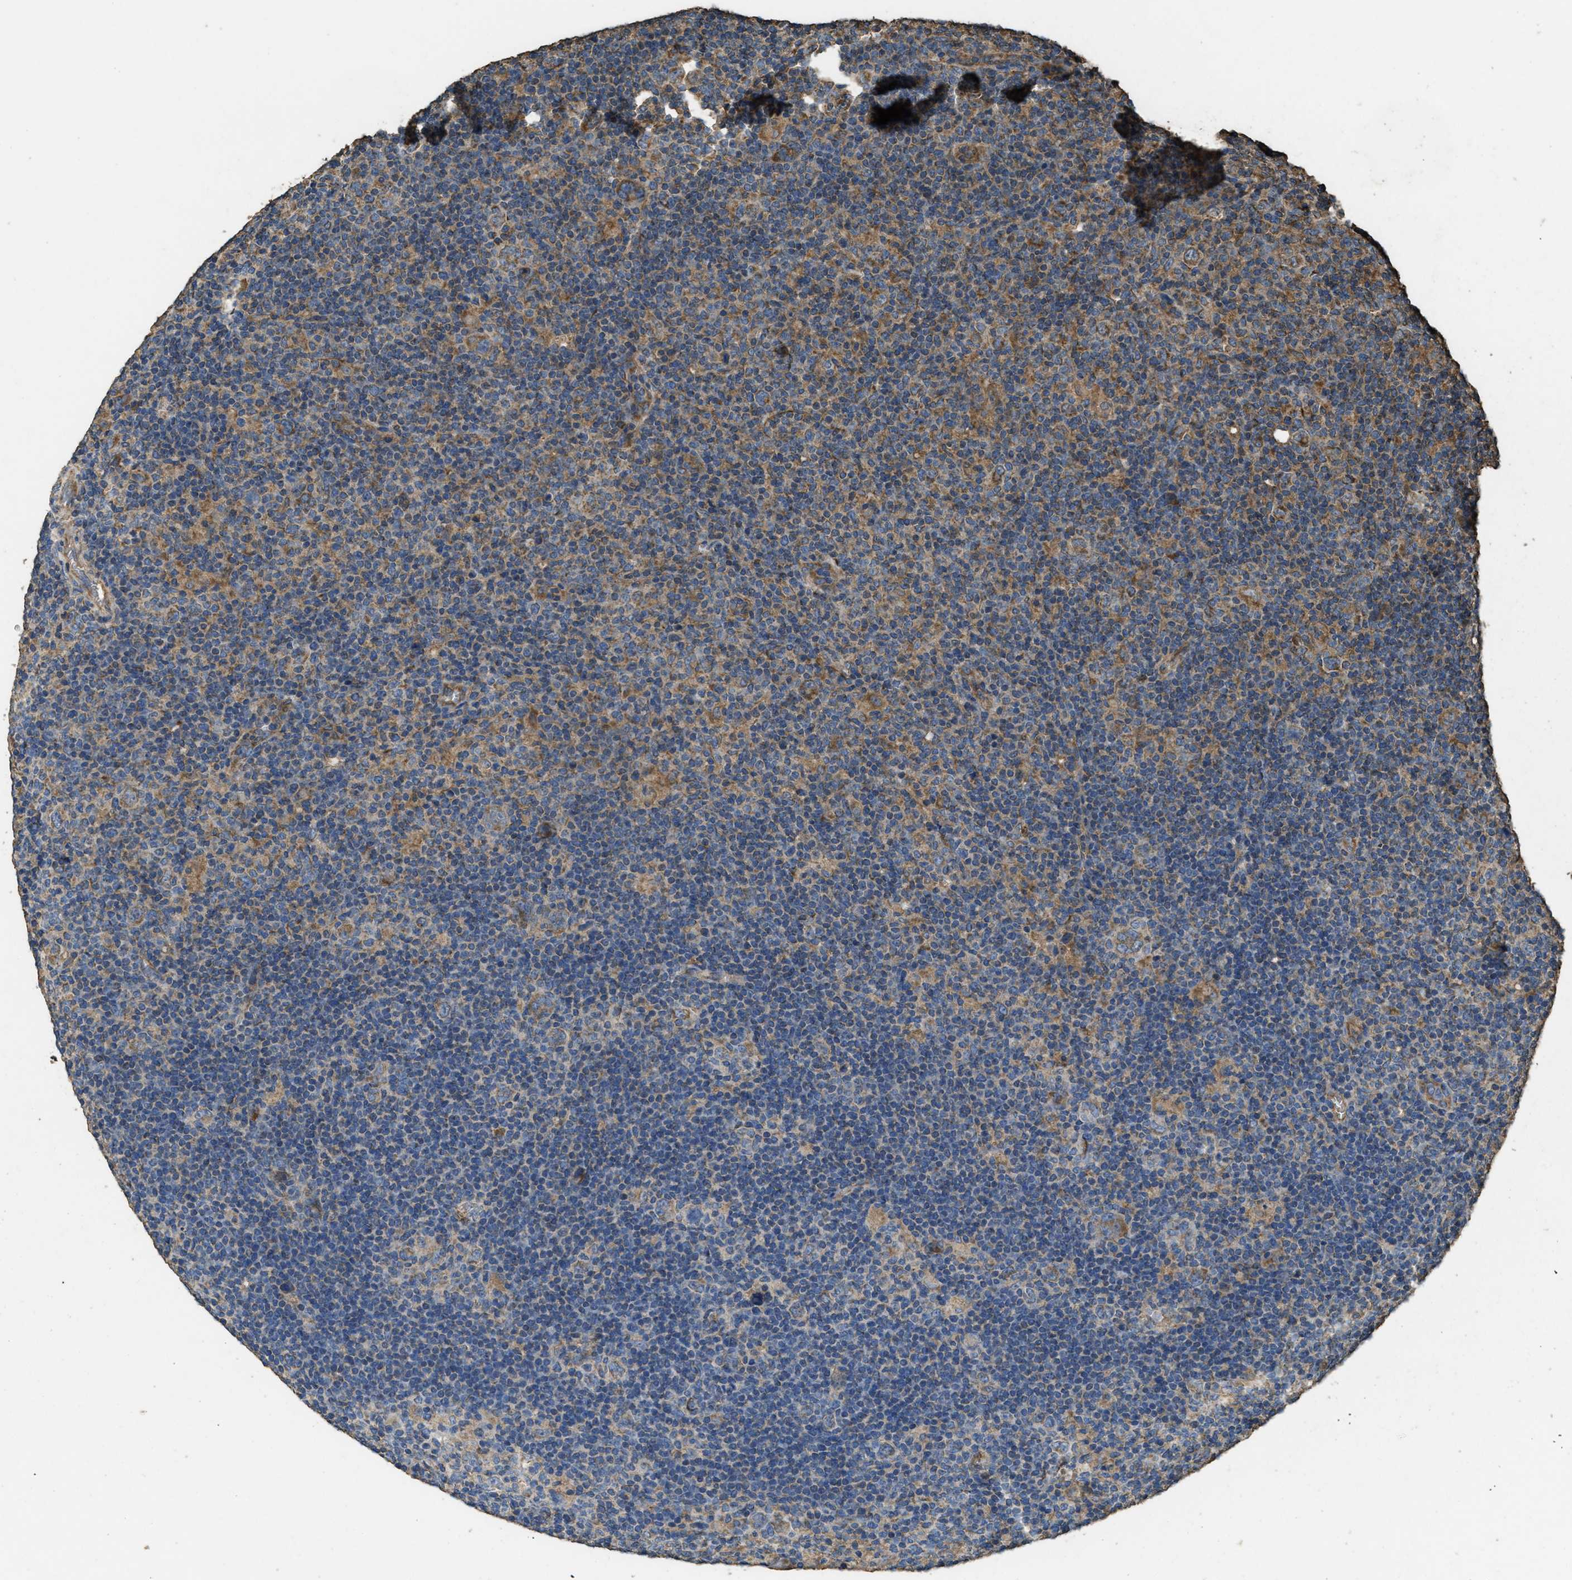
{"staining": {"intensity": "moderate", "quantity": "25%-75%", "location": "cytoplasmic/membranous"}, "tissue": "lymphoma", "cell_type": "Tumor cells", "image_type": "cancer", "snomed": [{"axis": "morphology", "description": "Hodgkin's disease, NOS"}, {"axis": "topography", "description": "Lymph node"}], "caption": "The image shows staining of Hodgkin's disease, revealing moderate cytoplasmic/membranous protein positivity (brown color) within tumor cells.", "gene": "CYRIA", "patient": {"sex": "female", "age": 57}}